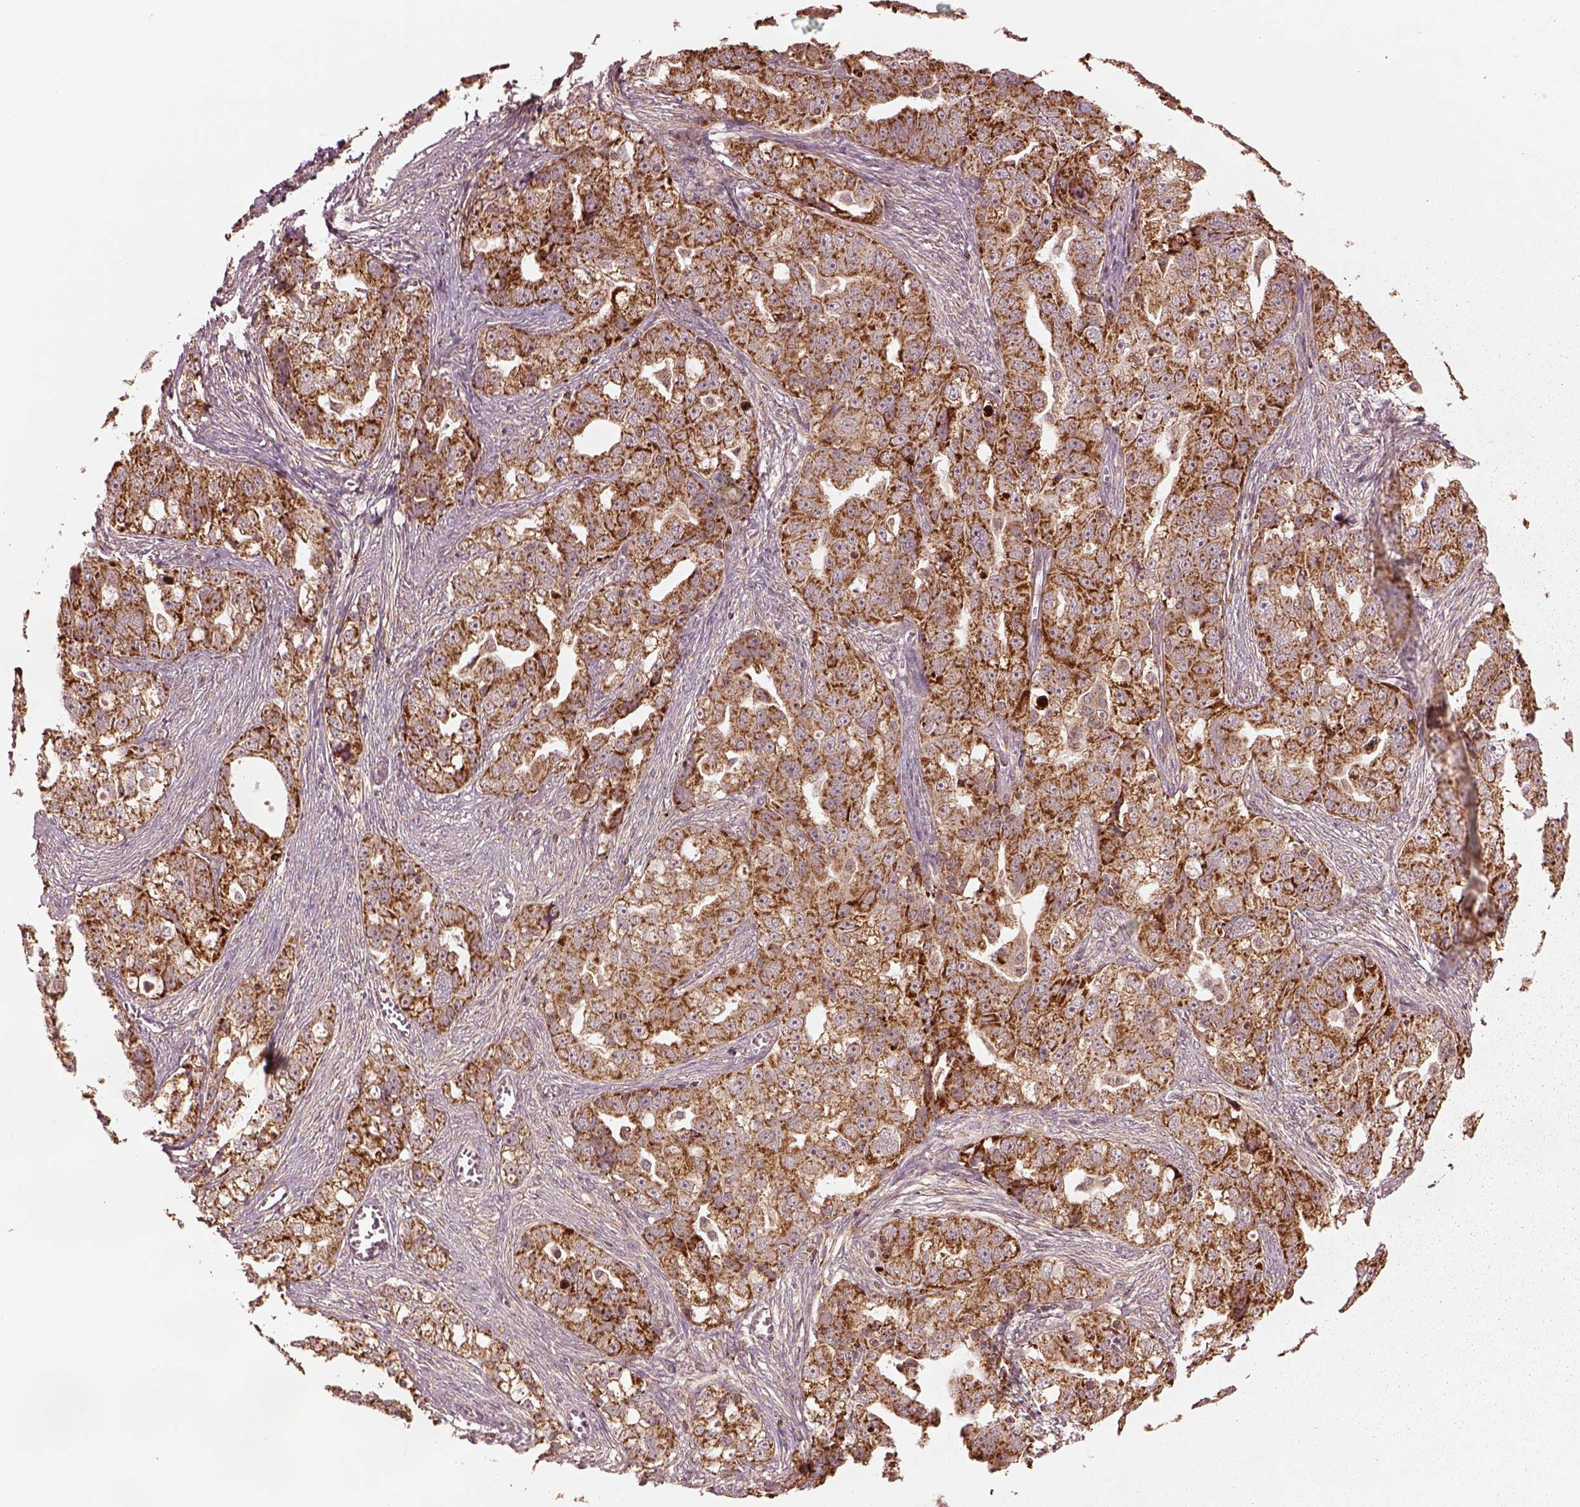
{"staining": {"intensity": "strong", "quantity": ">75%", "location": "cytoplasmic/membranous"}, "tissue": "ovarian cancer", "cell_type": "Tumor cells", "image_type": "cancer", "snomed": [{"axis": "morphology", "description": "Cystadenocarcinoma, serous, NOS"}, {"axis": "topography", "description": "Ovary"}], "caption": "DAB immunohistochemical staining of human ovarian cancer shows strong cytoplasmic/membranous protein expression in about >75% of tumor cells. (Brightfield microscopy of DAB IHC at high magnification).", "gene": "SEL1L3", "patient": {"sex": "female", "age": 51}}